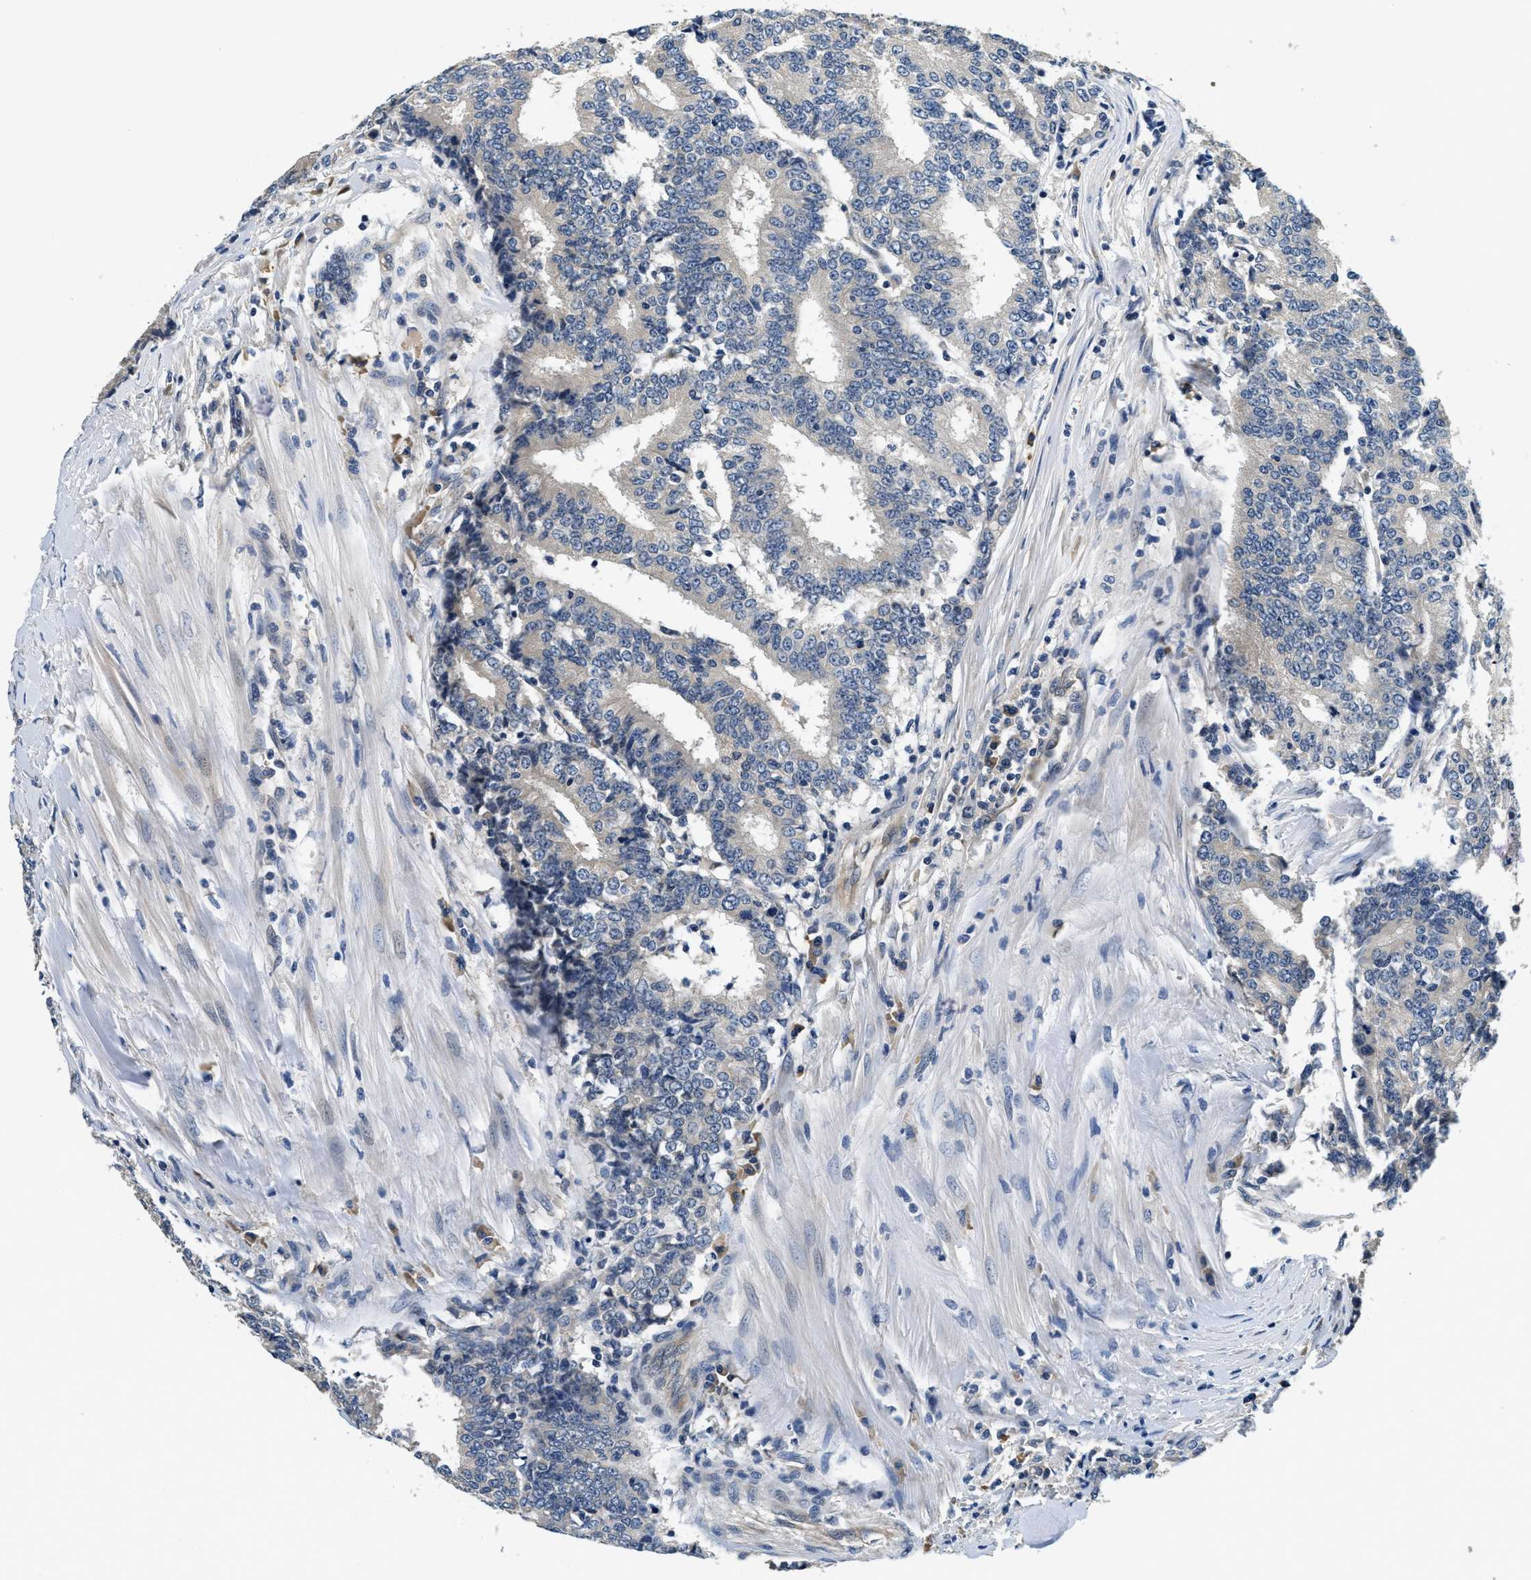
{"staining": {"intensity": "negative", "quantity": "none", "location": "none"}, "tissue": "prostate cancer", "cell_type": "Tumor cells", "image_type": "cancer", "snomed": [{"axis": "morphology", "description": "Normal tissue, NOS"}, {"axis": "morphology", "description": "Adenocarcinoma, High grade"}, {"axis": "topography", "description": "Prostate"}, {"axis": "topography", "description": "Seminal veicle"}], "caption": "Human prostate cancer stained for a protein using immunohistochemistry (IHC) shows no expression in tumor cells.", "gene": "ALDH3A2", "patient": {"sex": "male", "age": 55}}